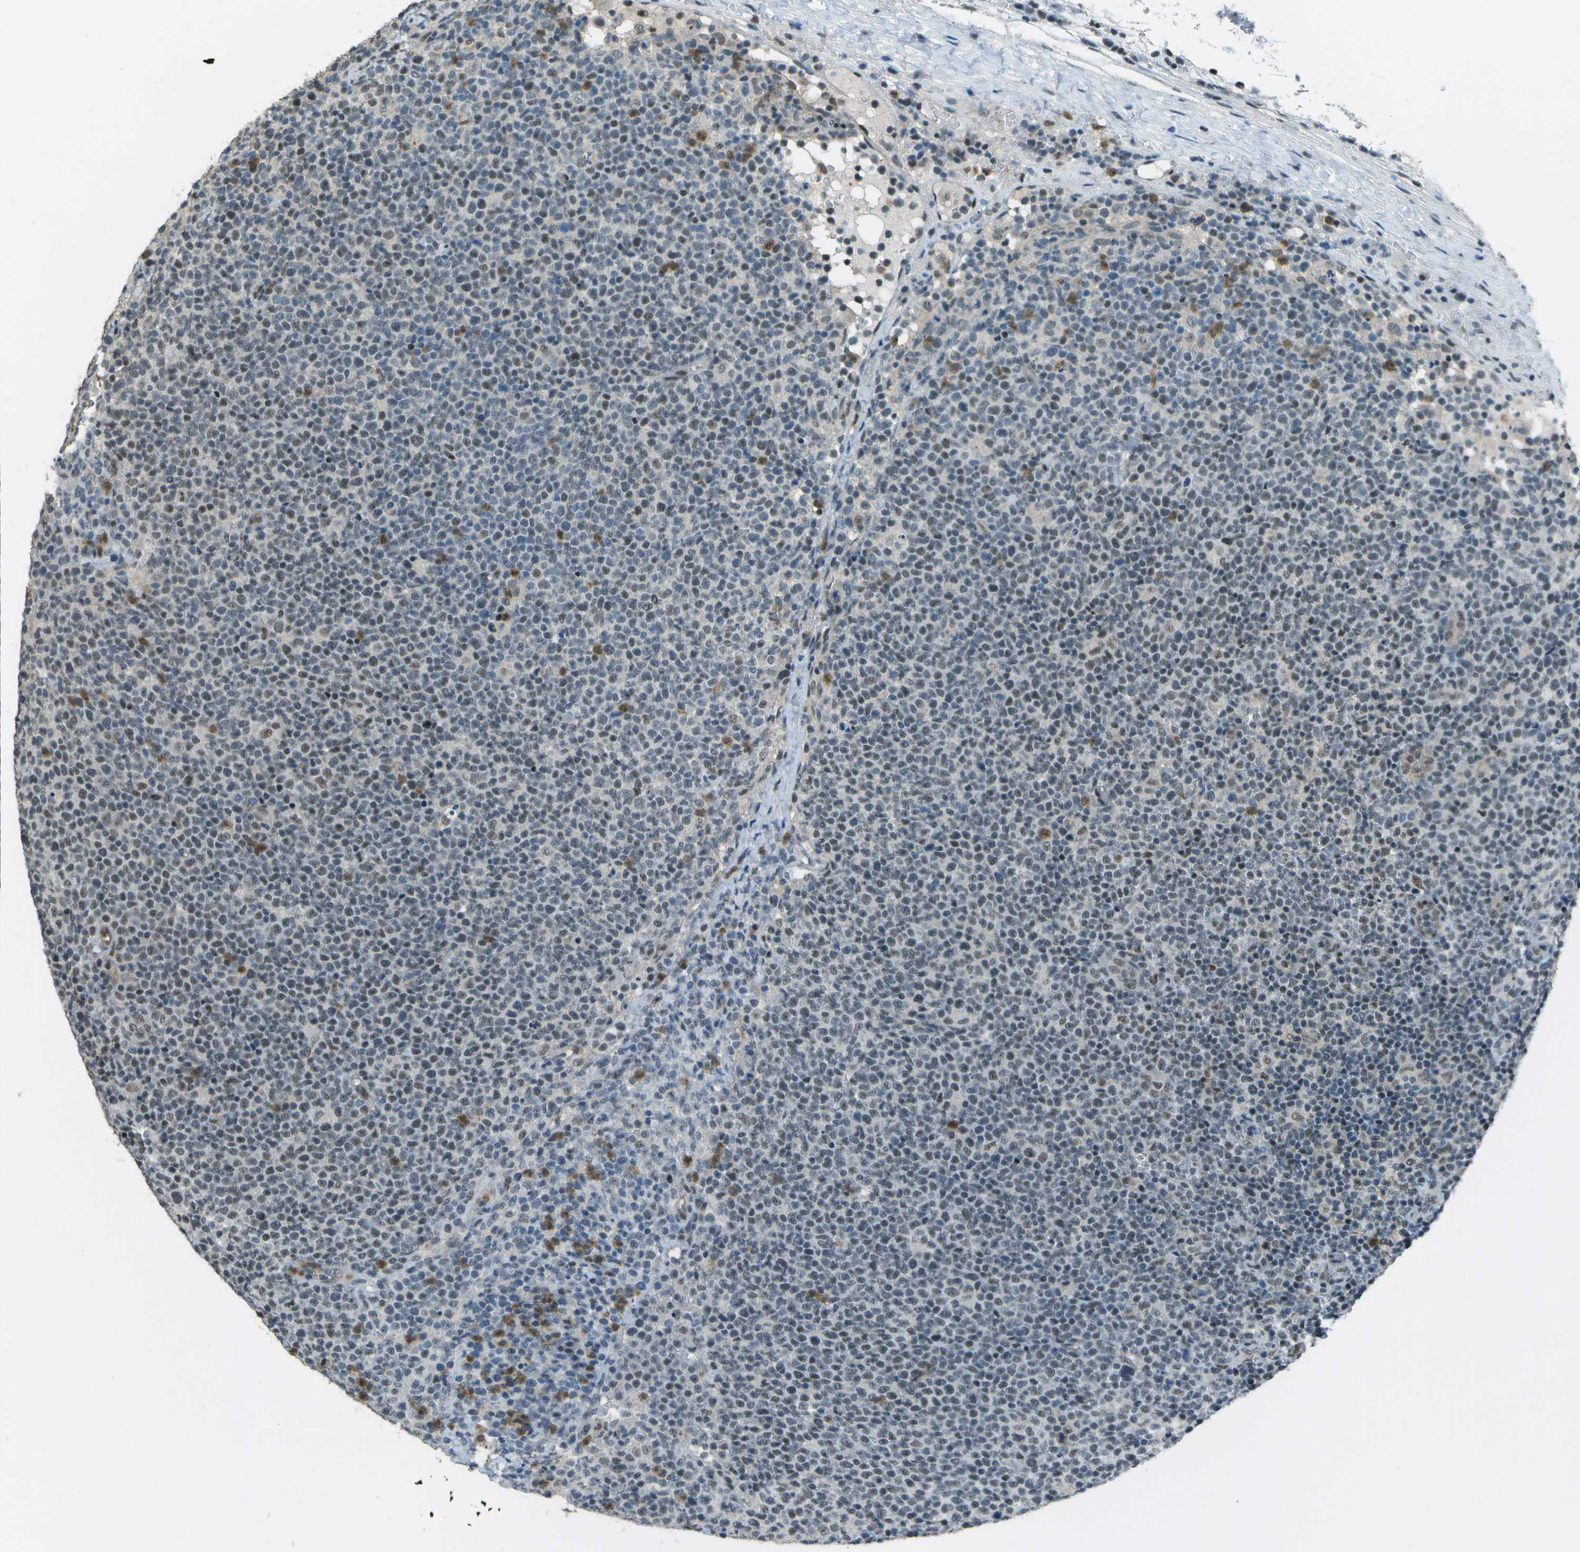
{"staining": {"intensity": "weak", "quantity": "25%-75%", "location": "nuclear"}, "tissue": "lymphoma", "cell_type": "Tumor cells", "image_type": "cancer", "snomed": [{"axis": "morphology", "description": "Malignant lymphoma, non-Hodgkin's type, High grade"}, {"axis": "topography", "description": "Lymph node"}], "caption": "Protein expression analysis of lymphoma exhibits weak nuclear expression in about 25%-75% of tumor cells.", "gene": "DEPDC1", "patient": {"sex": "male", "age": 61}}